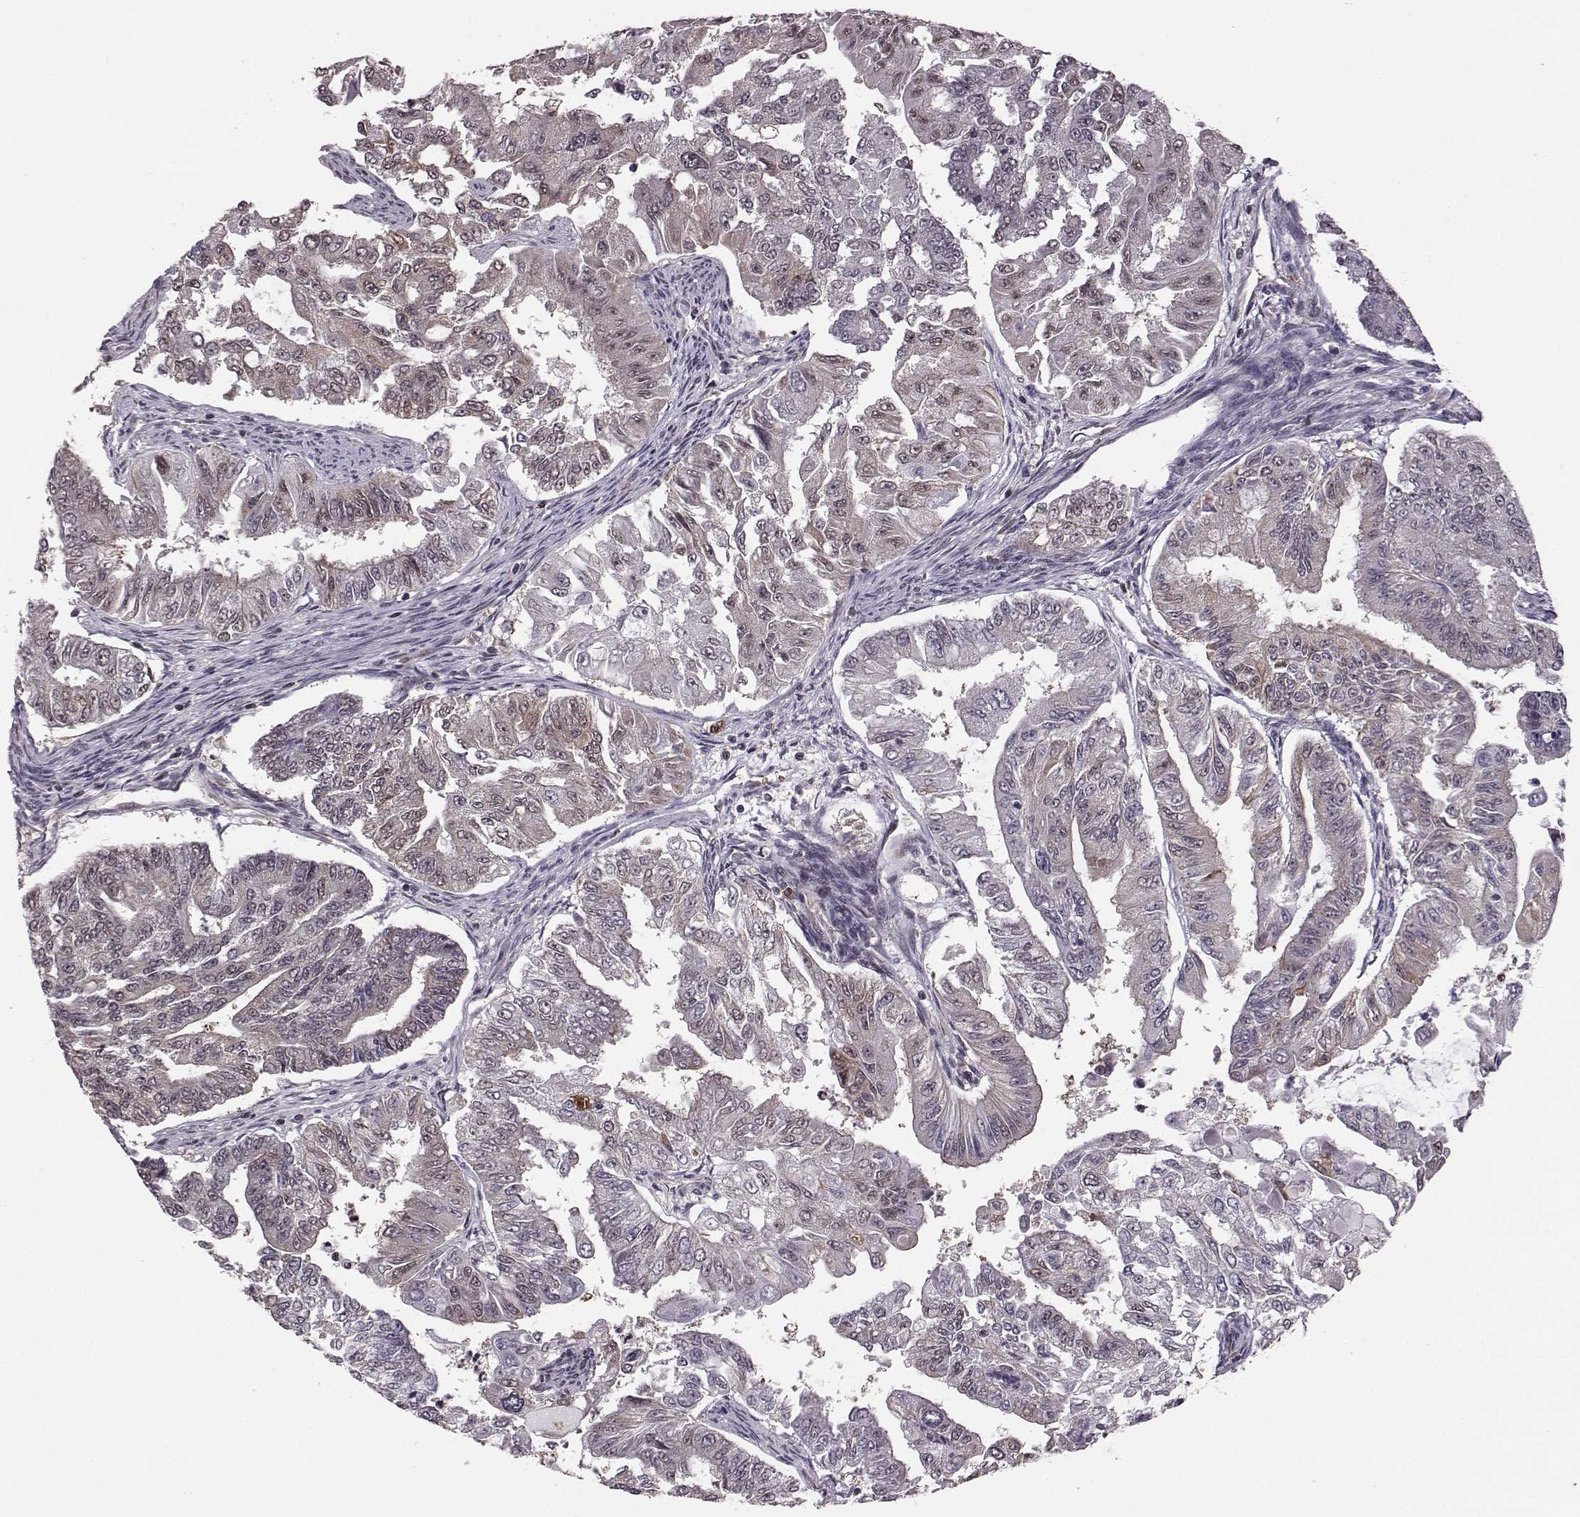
{"staining": {"intensity": "weak", "quantity": "25%-75%", "location": "cytoplasmic/membranous,nuclear"}, "tissue": "endometrial cancer", "cell_type": "Tumor cells", "image_type": "cancer", "snomed": [{"axis": "morphology", "description": "Adenocarcinoma, NOS"}, {"axis": "topography", "description": "Uterus"}], "caption": "Endometrial cancer stained for a protein (brown) exhibits weak cytoplasmic/membranous and nuclear positive staining in approximately 25%-75% of tumor cells.", "gene": "KLF6", "patient": {"sex": "female", "age": 59}}